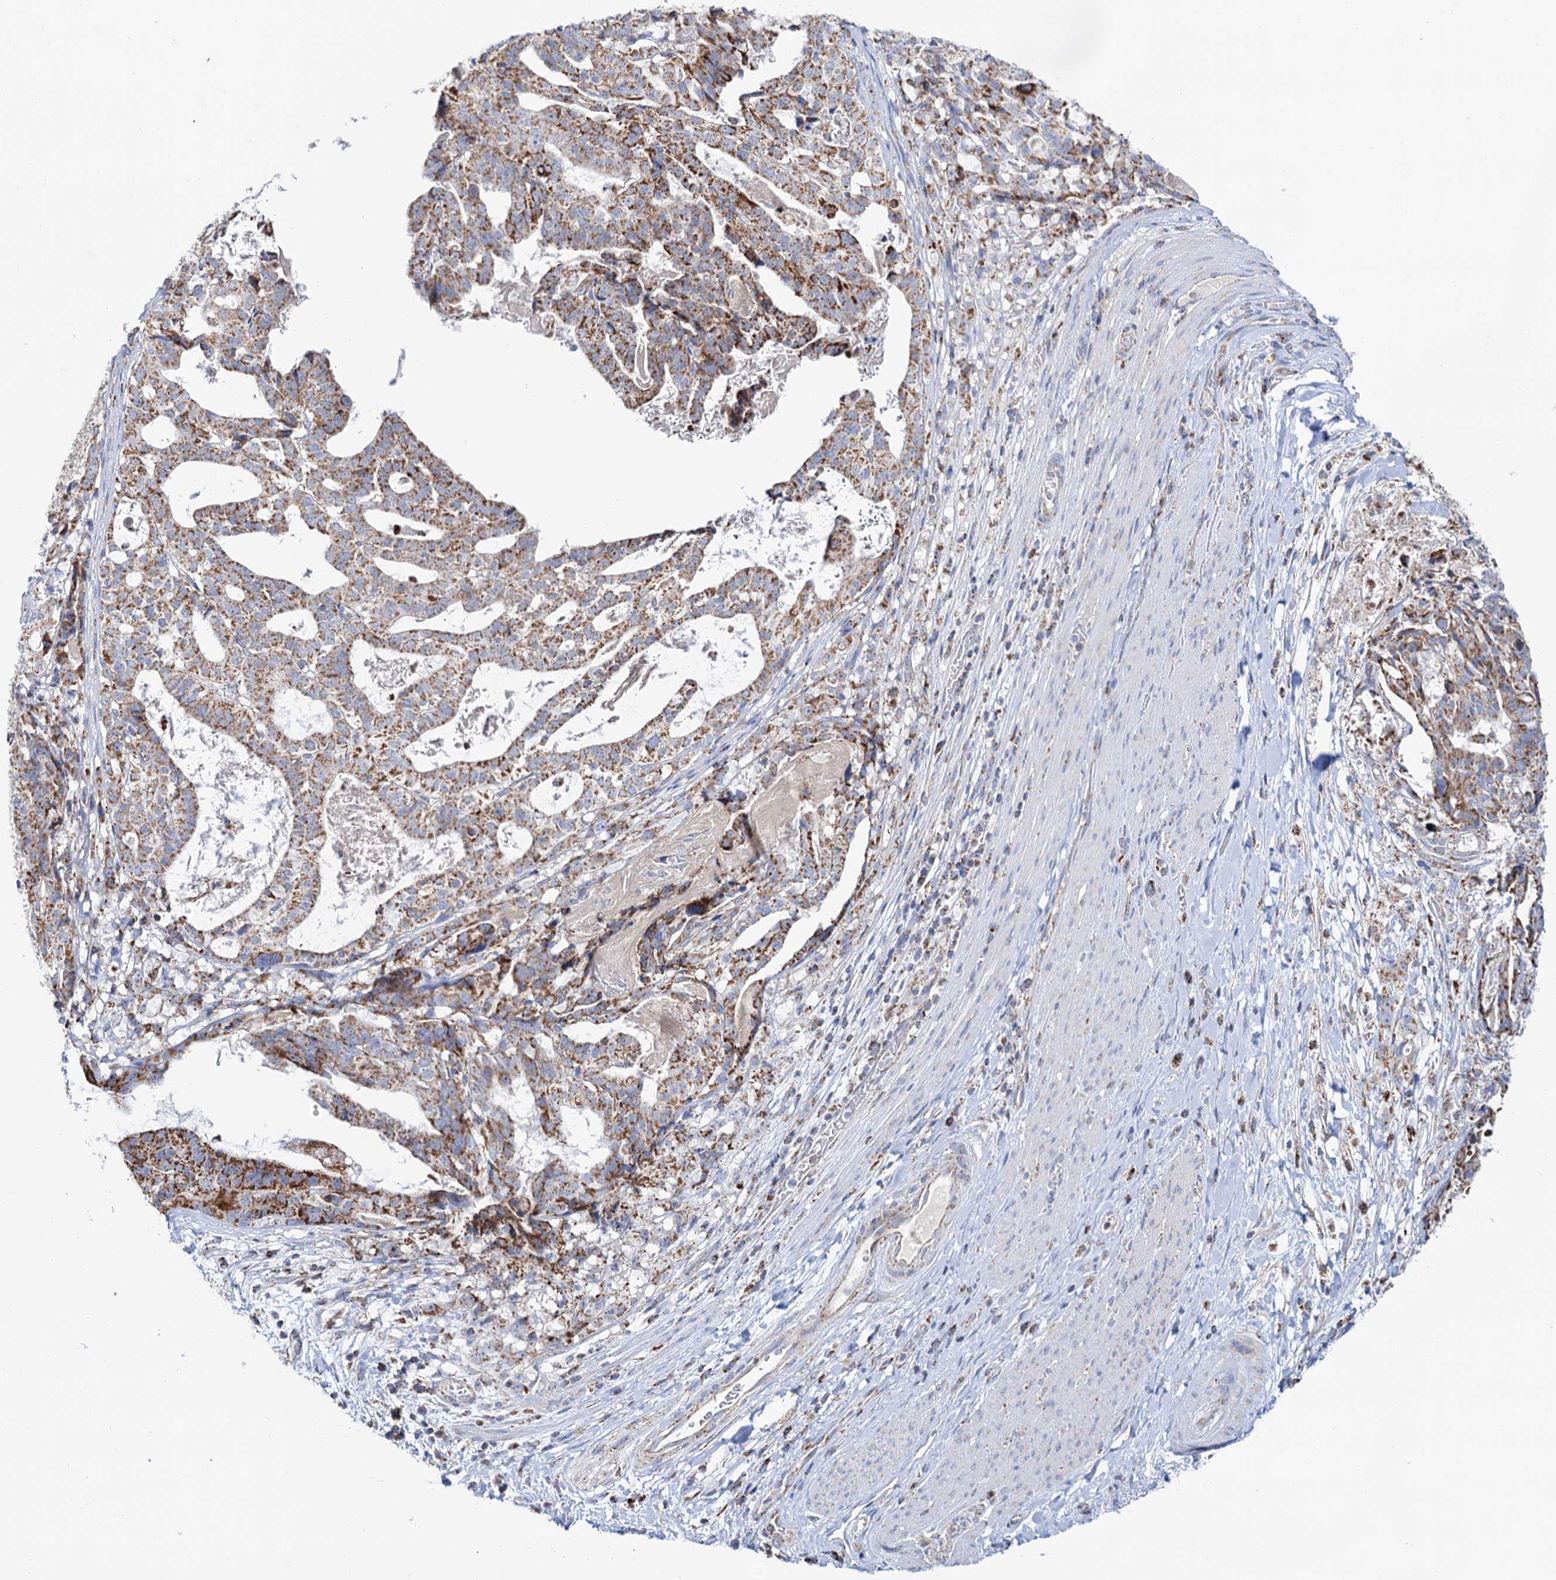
{"staining": {"intensity": "moderate", "quantity": ">75%", "location": "cytoplasmic/membranous"}, "tissue": "stomach cancer", "cell_type": "Tumor cells", "image_type": "cancer", "snomed": [{"axis": "morphology", "description": "Adenocarcinoma, NOS"}, {"axis": "topography", "description": "Stomach"}], "caption": "This histopathology image demonstrates adenocarcinoma (stomach) stained with immunohistochemistry to label a protein in brown. The cytoplasmic/membranous of tumor cells show moderate positivity for the protein. Nuclei are counter-stained blue.", "gene": "C2CD3", "patient": {"sex": "male", "age": 48}}